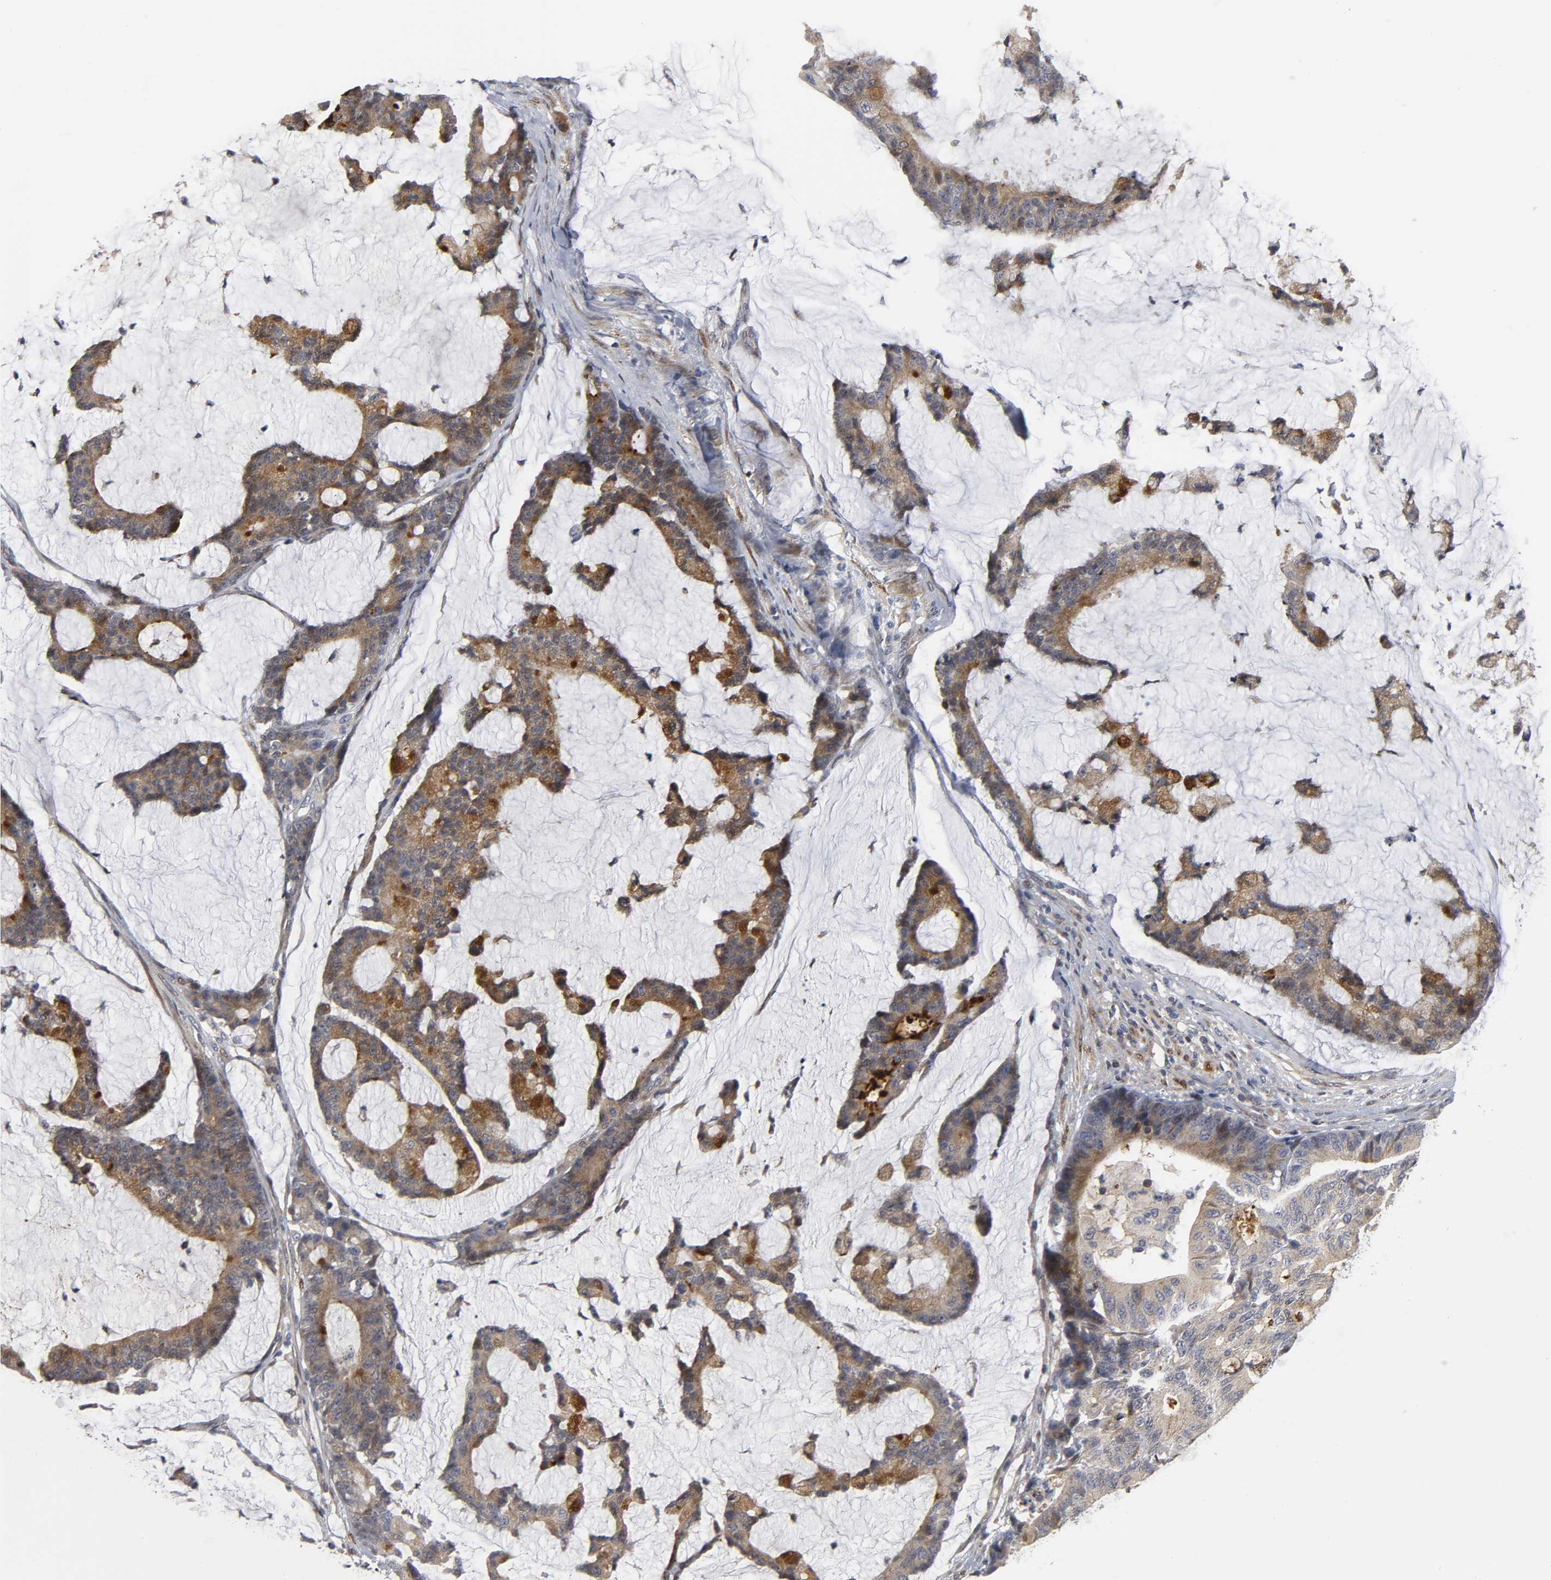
{"staining": {"intensity": "moderate", "quantity": "25%-75%", "location": "cytoplasmic/membranous"}, "tissue": "colorectal cancer", "cell_type": "Tumor cells", "image_type": "cancer", "snomed": [{"axis": "morphology", "description": "Adenocarcinoma, NOS"}, {"axis": "topography", "description": "Colon"}], "caption": "Protein staining of colorectal adenocarcinoma tissue displays moderate cytoplasmic/membranous expression in about 25%-75% of tumor cells.", "gene": "ASB6", "patient": {"sex": "female", "age": 84}}